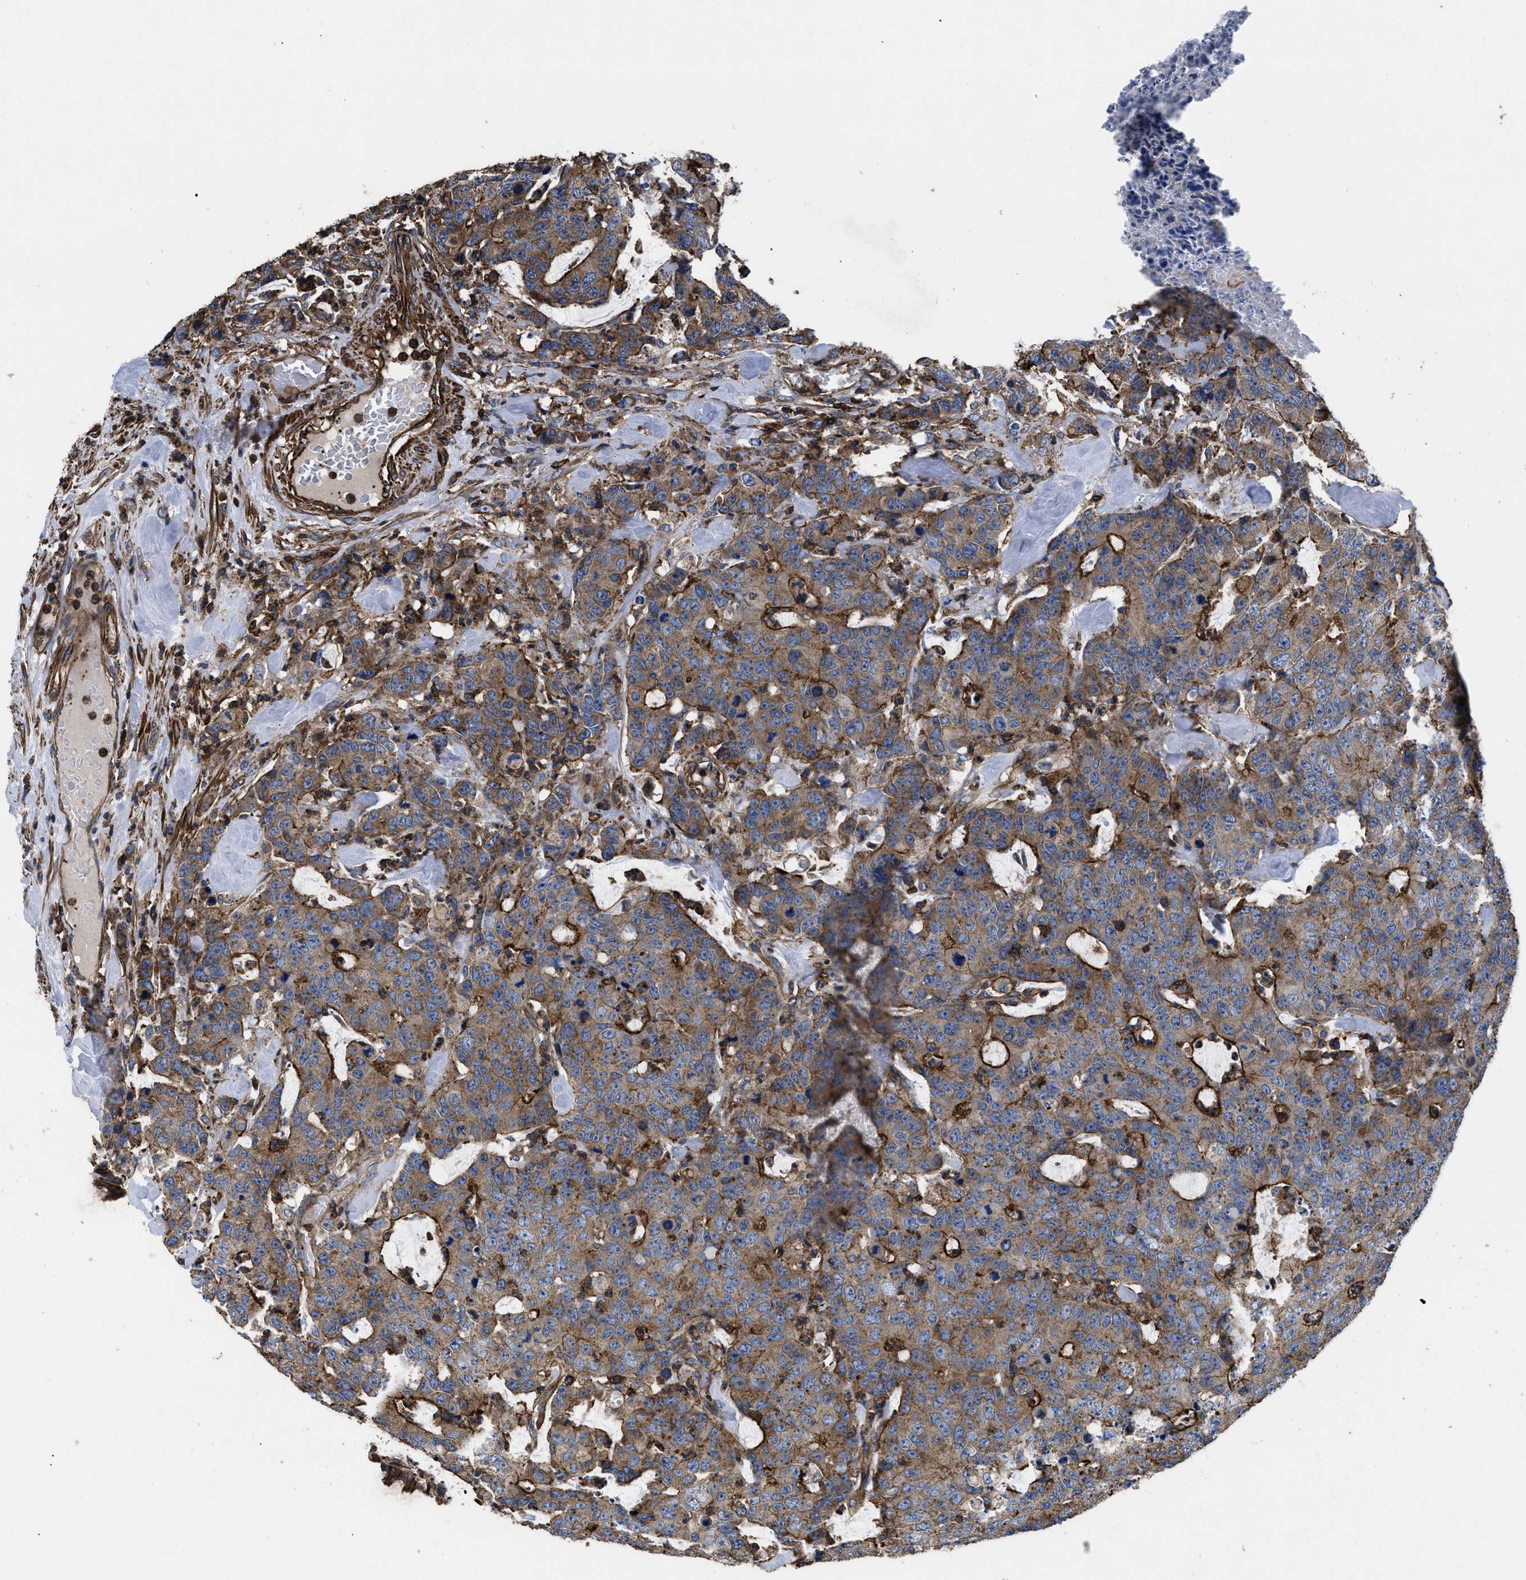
{"staining": {"intensity": "strong", "quantity": ">75%", "location": "cytoplasmic/membranous"}, "tissue": "colorectal cancer", "cell_type": "Tumor cells", "image_type": "cancer", "snomed": [{"axis": "morphology", "description": "Adenocarcinoma, NOS"}, {"axis": "topography", "description": "Colon"}], "caption": "Adenocarcinoma (colorectal) stained for a protein (brown) displays strong cytoplasmic/membranous positive staining in about >75% of tumor cells.", "gene": "SCUBE2", "patient": {"sex": "female", "age": 86}}